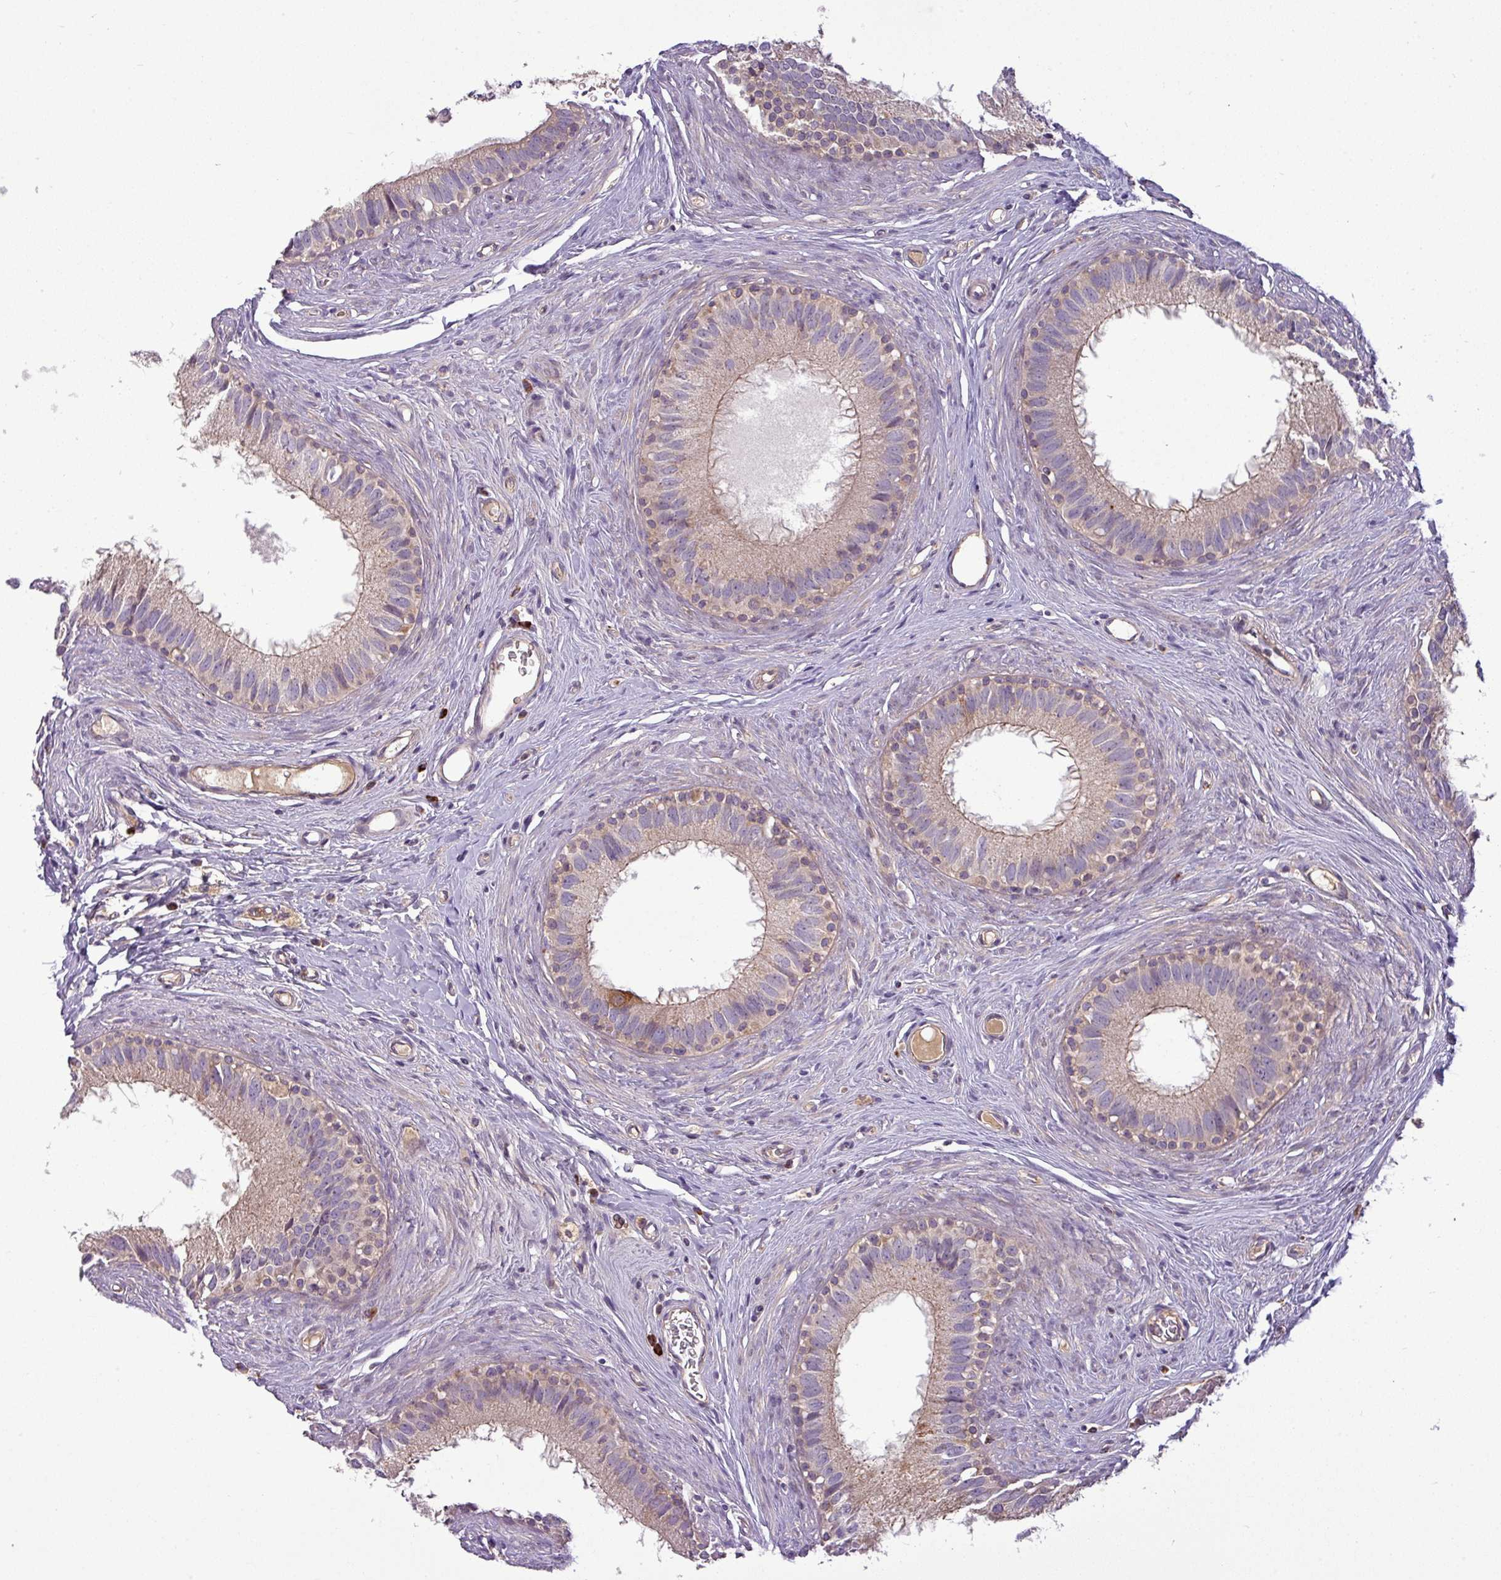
{"staining": {"intensity": "moderate", "quantity": ">75%", "location": "cytoplasmic/membranous"}, "tissue": "epididymis", "cell_type": "Glandular cells", "image_type": "normal", "snomed": [{"axis": "morphology", "description": "Normal tissue, NOS"}, {"axis": "topography", "description": "Epididymis"}], "caption": "Protein expression analysis of benign human epididymis reveals moderate cytoplasmic/membranous positivity in about >75% of glandular cells. The staining was performed using DAB to visualize the protein expression in brown, while the nuclei were stained in blue with hematoxylin (Magnification: 20x).", "gene": "PAPLN", "patient": {"sex": "male", "age": 80}}